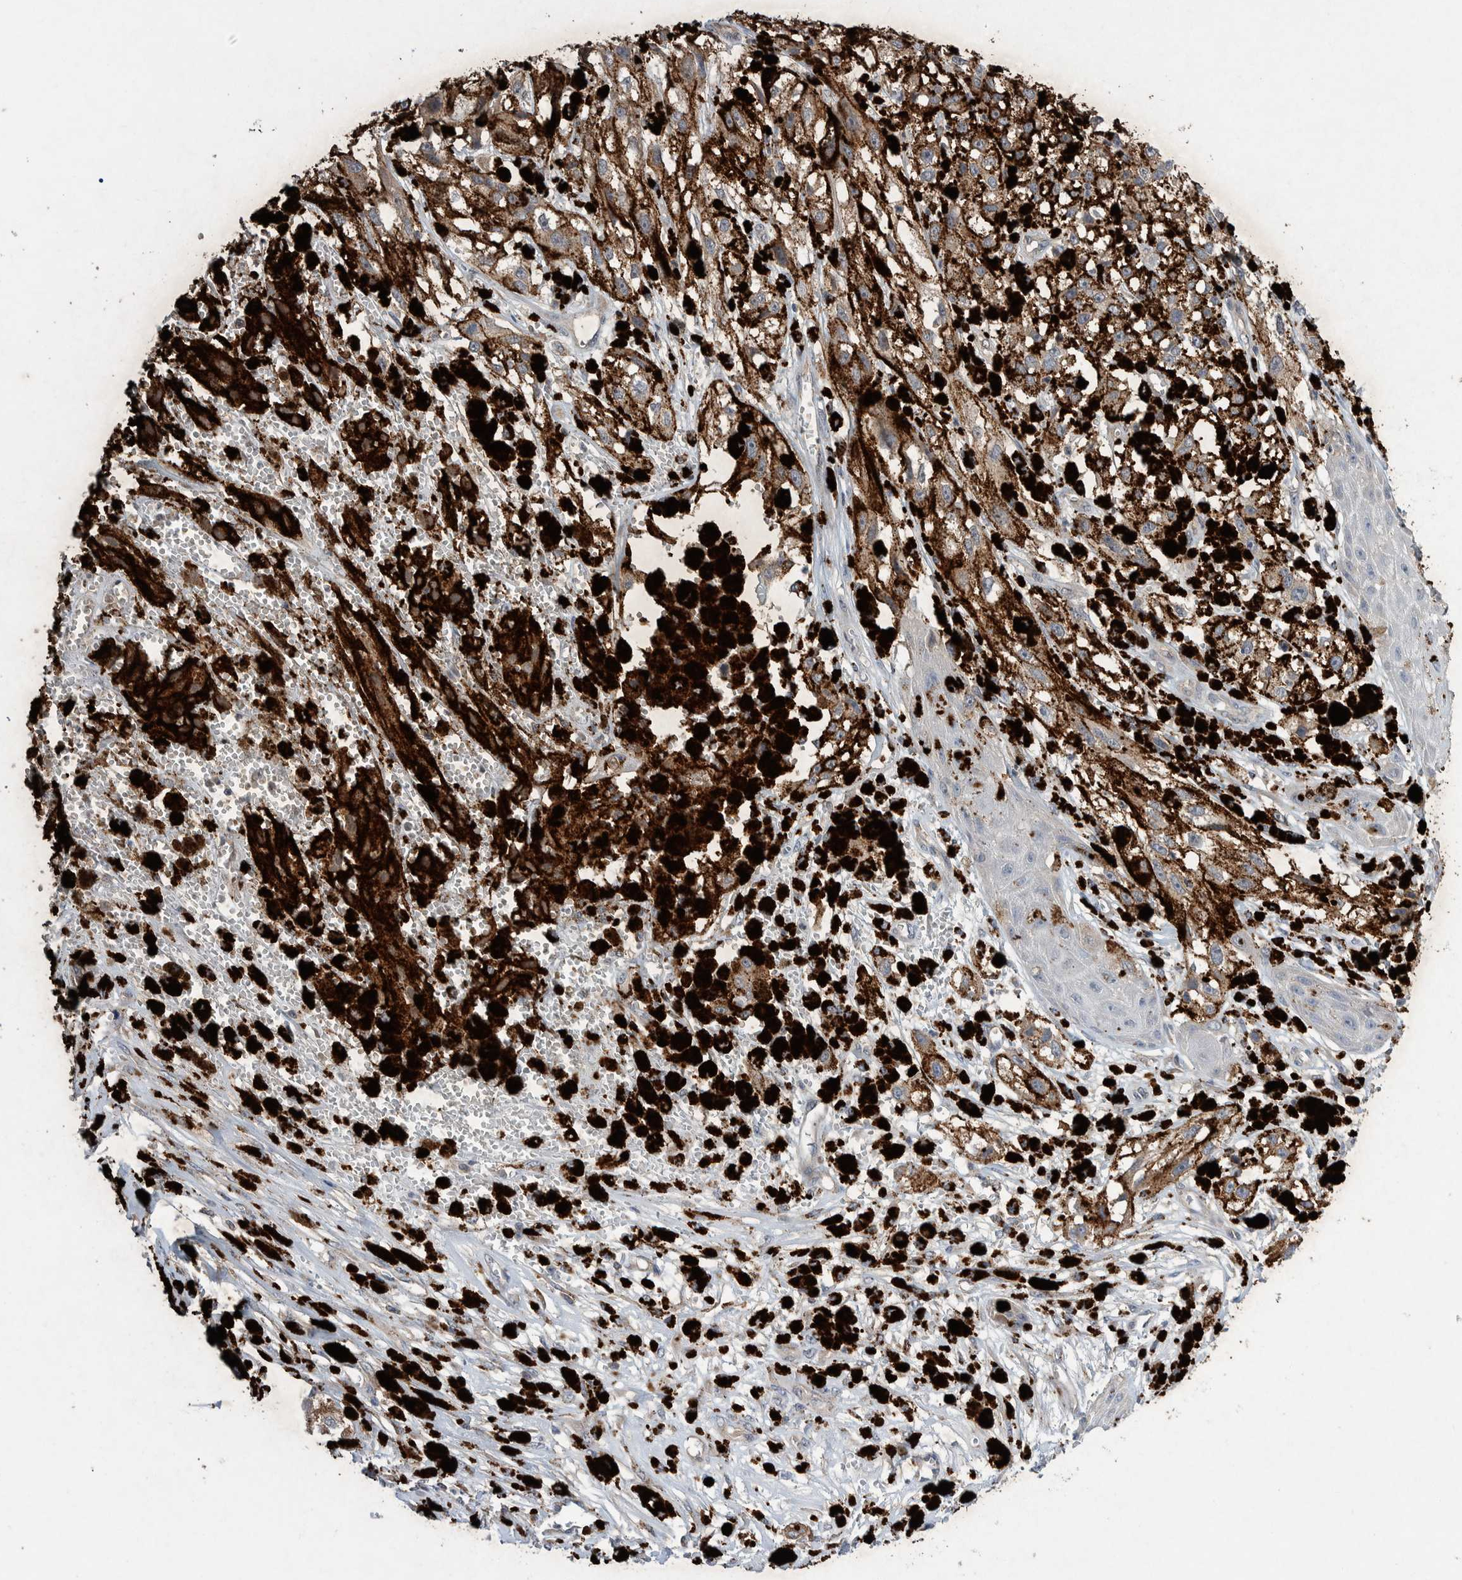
{"staining": {"intensity": "weak", "quantity": ">75%", "location": "cytoplasmic/membranous"}, "tissue": "melanoma", "cell_type": "Tumor cells", "image_type": "cancer", "snomed": [{"axis": "morphology", "description": "Malignant melanoma, NOS"}, {"axis": "topography", "description": "Skin"}], "caption": "The immunohistochemical stain shows weak cytoplasmic/membranous expression in tumor cells of melanoma tissue. The protein is shown in brown color, while the nuclei are stained blue.", "gene": "PLPBP", "patient": {"sex": "male", "age": 88}}